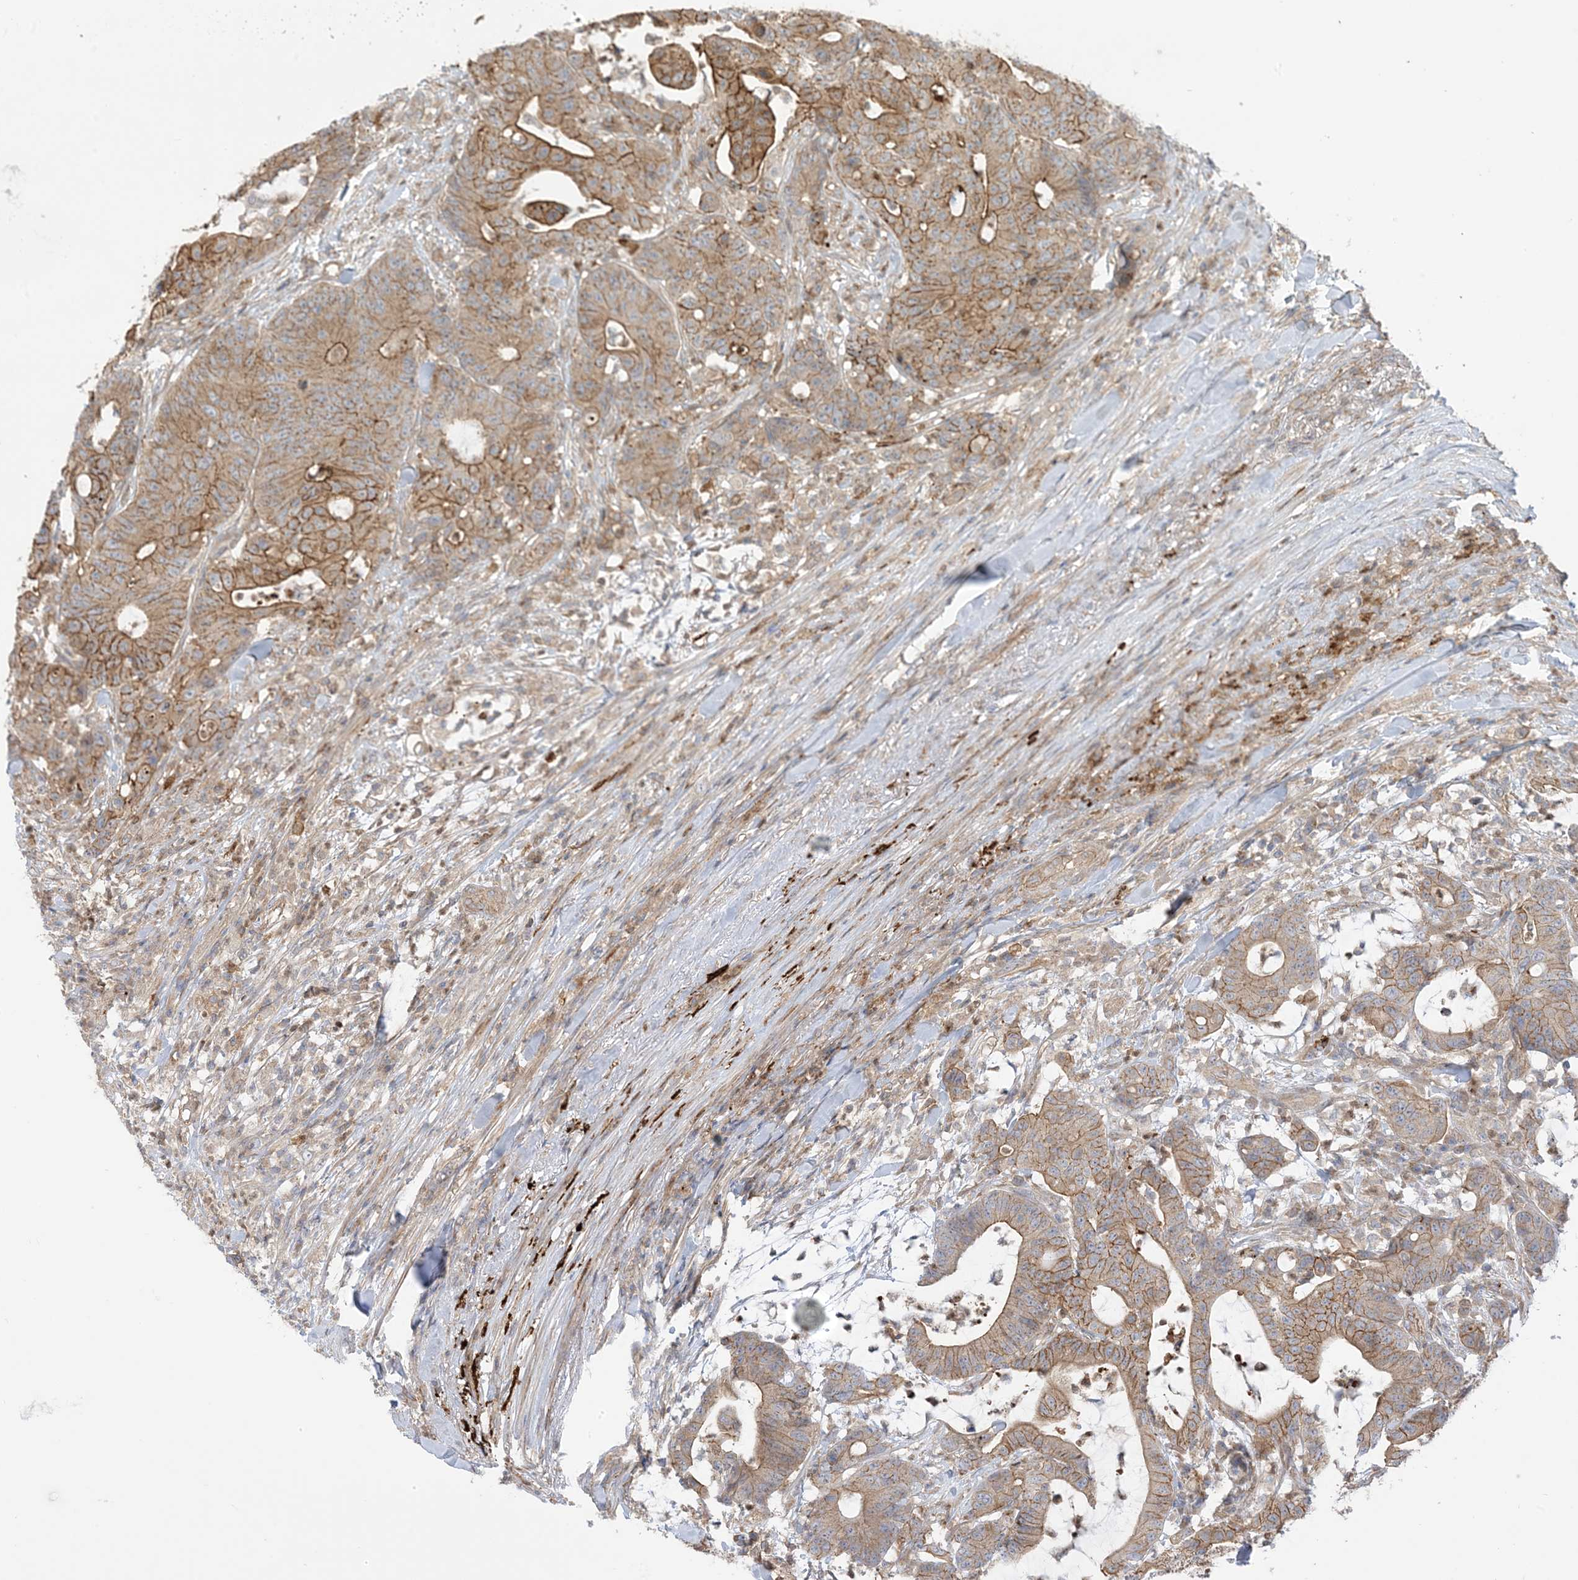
{"staining": {"intensity": "moderate", "quantity": ">75%", "location": "cytoplasmic/membranous"}, "tissue": "colorectal cancer", "cell_type": "Tumor cells", "image_type": "cancer", "snomed": [{"axis": "morphology", "description": "Adenocarcinoma, NOS"}, {"axis": "topography", "description": "Colon"}], "caption": "DAB (3,3'-diaminobenzidine) immunohistochemical staining of human colorectal cancer reveals moderate cytoplasmic/membranous protein expression in approximately >75% of tumor cells.", "gene": "ICMT", "patient": {"sex": "female", "age": 84}}